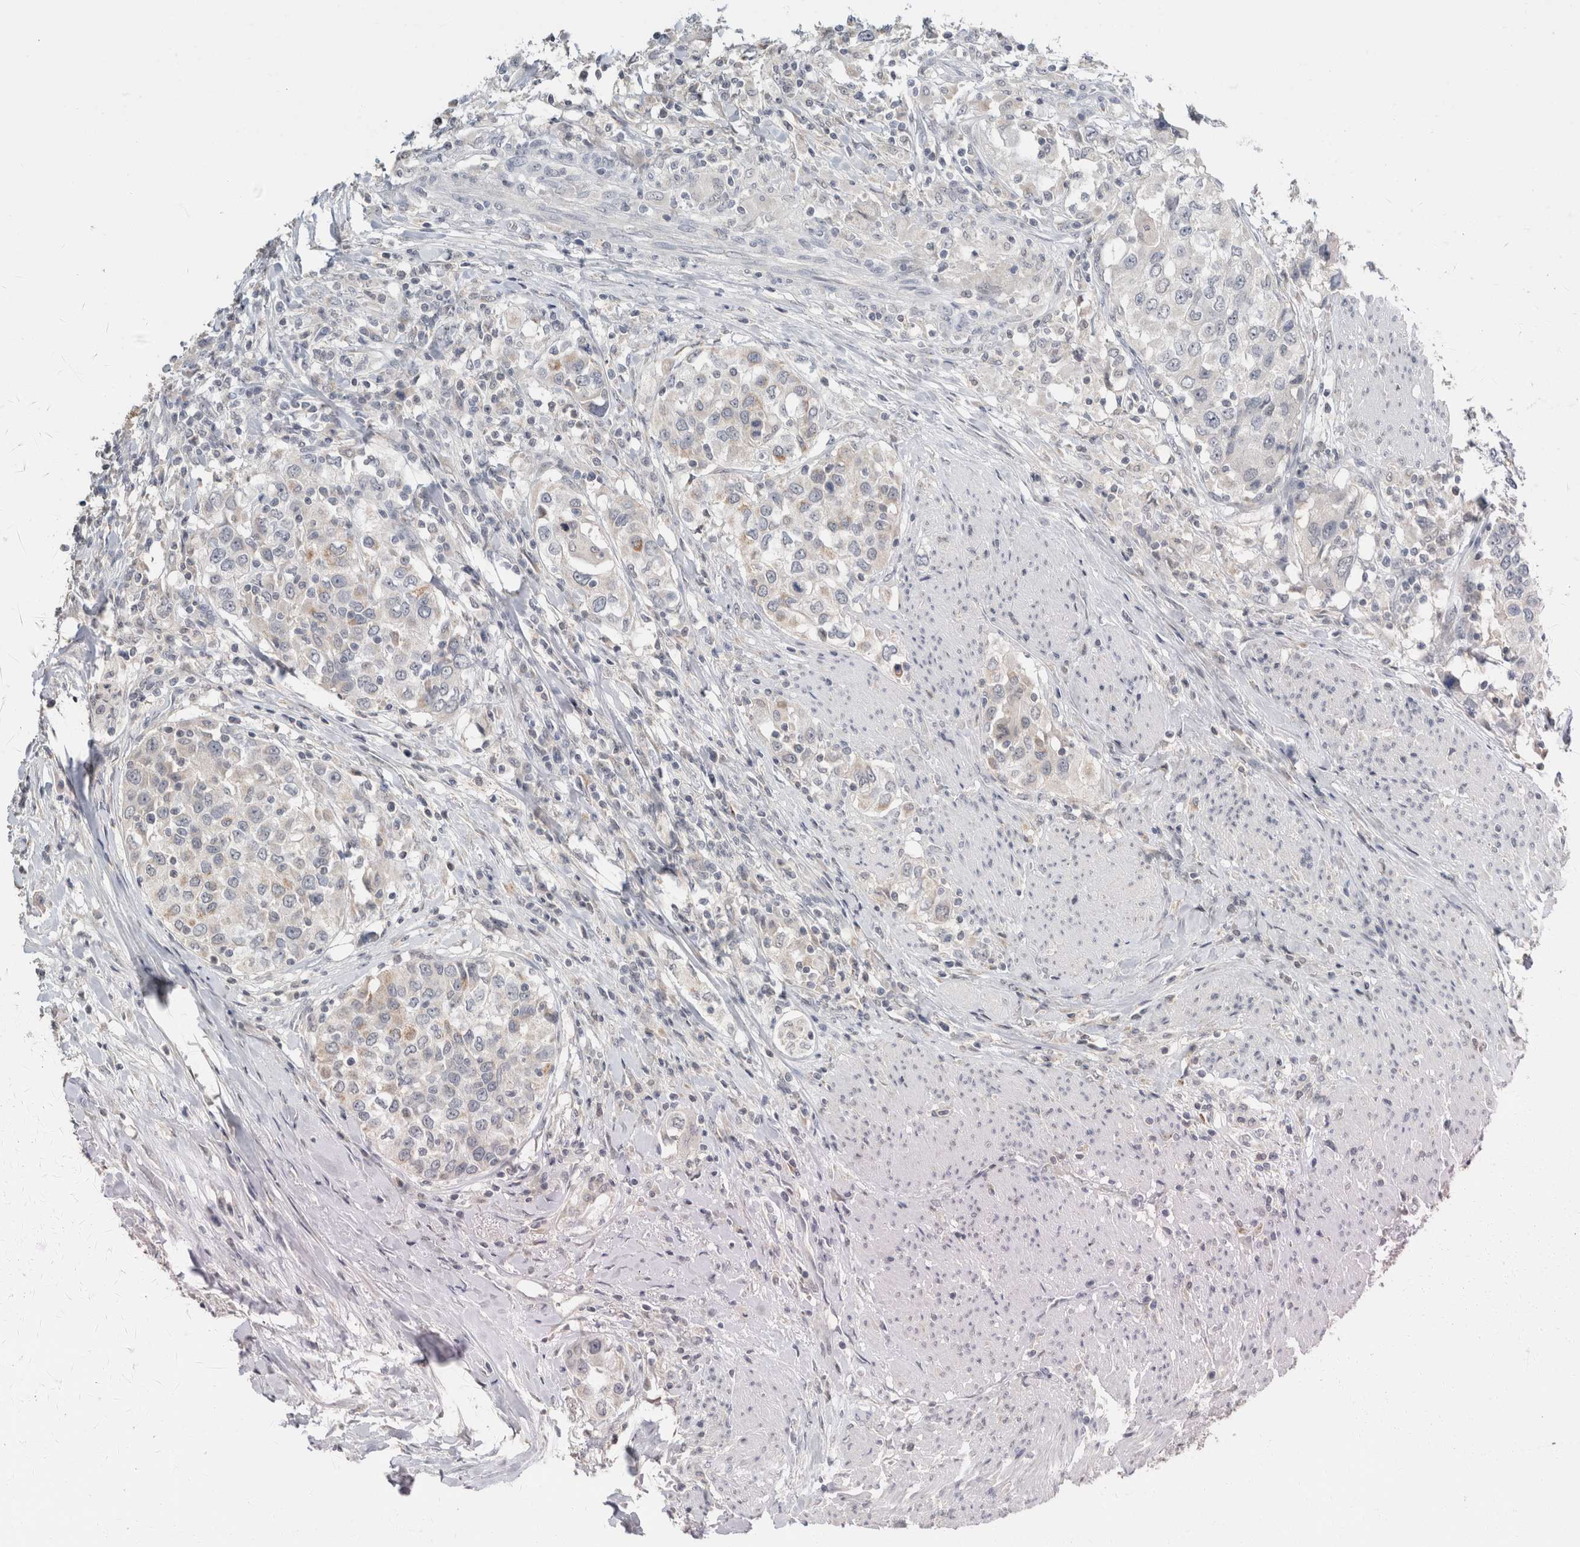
{"staining": {"intensity": "negative", "quantity": "none", "location": "none"}, "tissue": "urothelial cancer", "cell_type": "Tumor cells", "image_type": "cancer", "snomed": [{"axis": "morphology", "description": "Urothelial carcinoma, High grade"}, {"axis": "topography", "description": "Urinary bladder"}], "caption": "Immunohistochemical staining of human urothelial carcinoma (high-grade) reveals no significant staining in tumor cells.", "gene": "CRAT", "patient": {"sex": "female", "age": 80}}